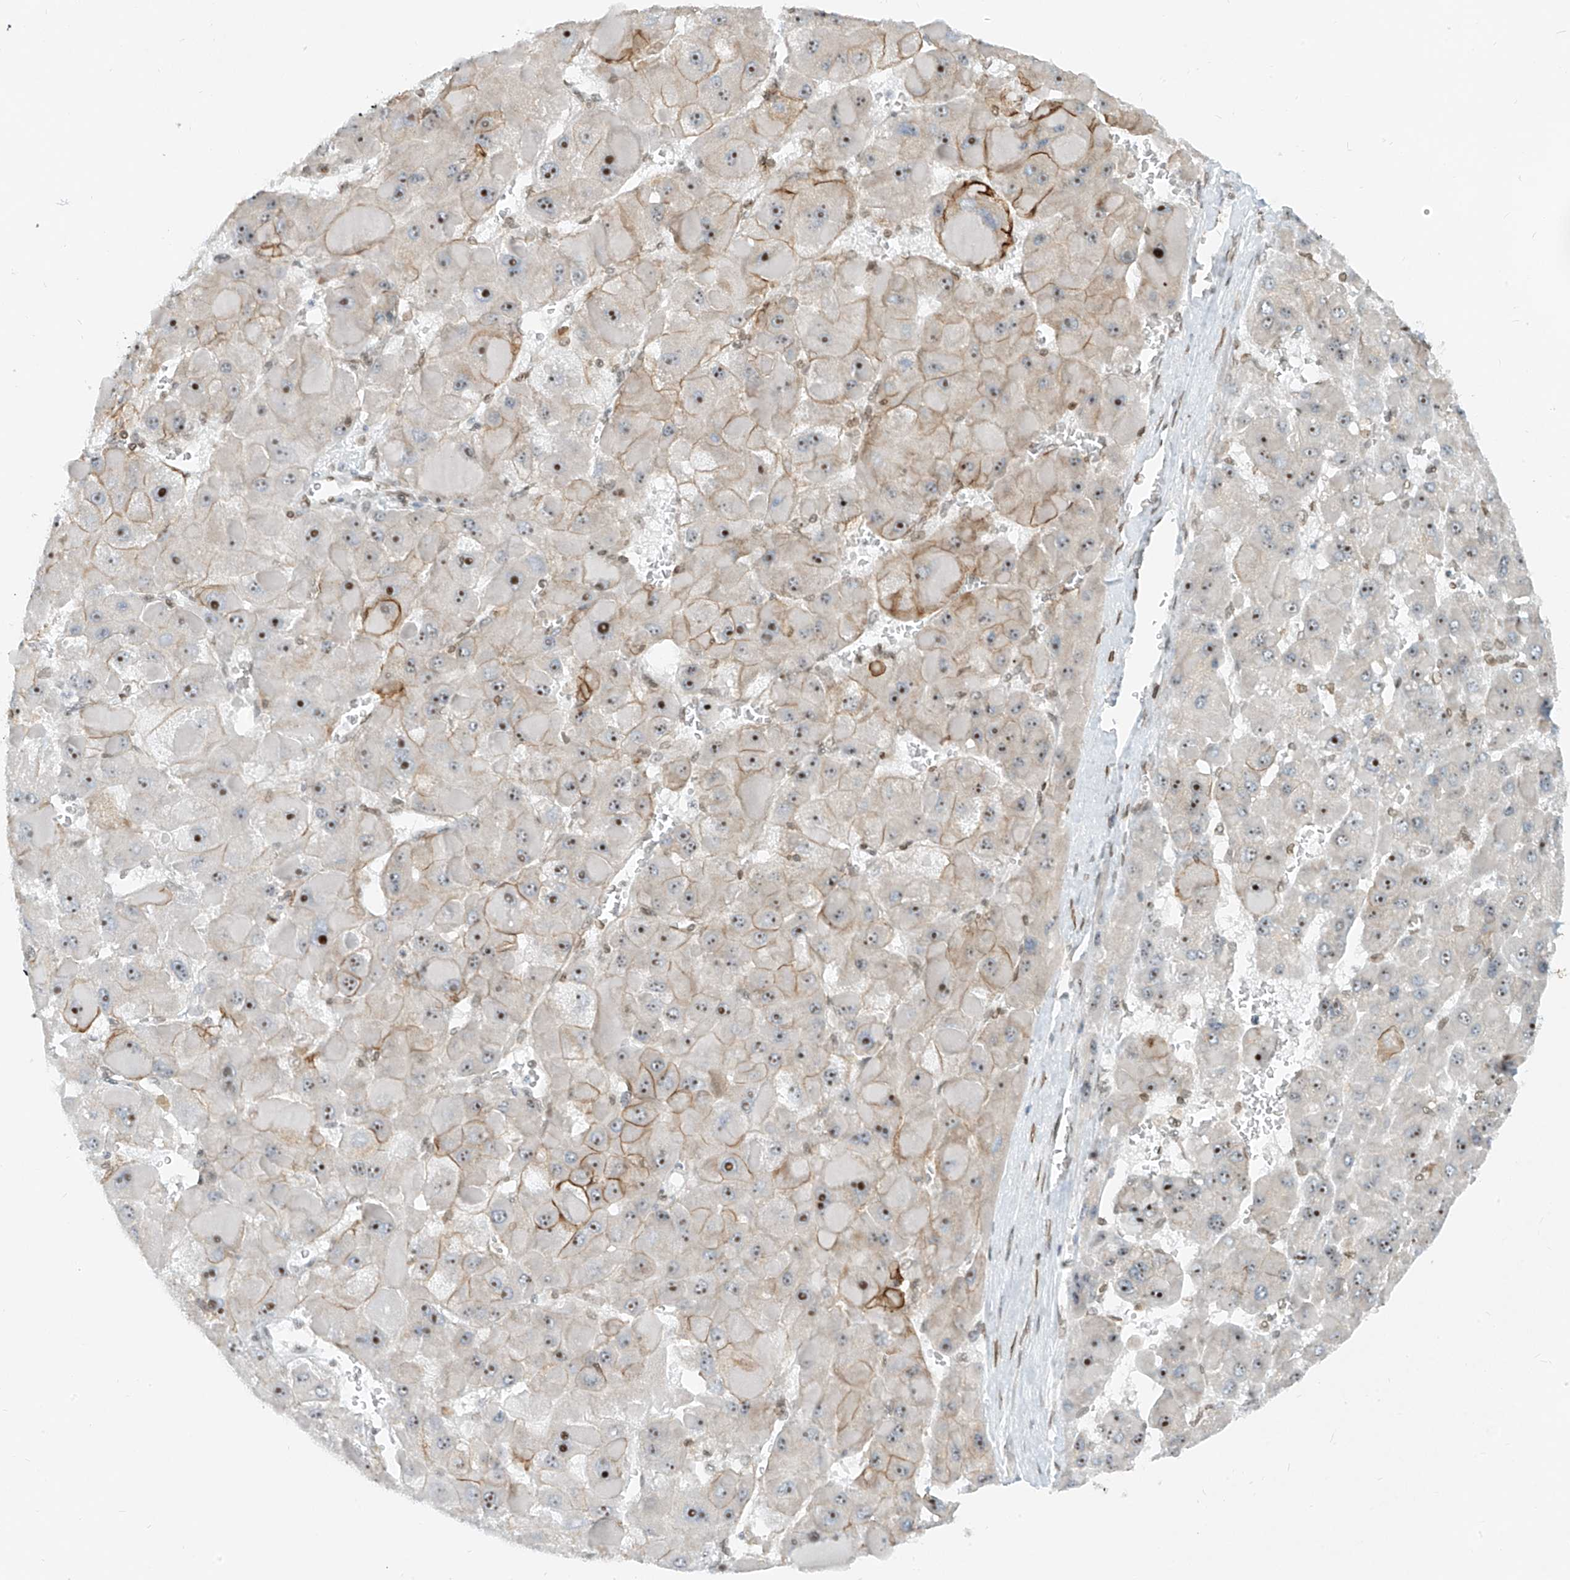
{"staining": {"intensity": "moderate", "quantity": "25%-75%", "location": "cytoplasmic/membranous,nuclear"}, "tissue": "liver cancer", "cell_type": "Tumor cells", "image_type": "cancer", "snomed": [{"axis": "morphology", "description": "Carcinoma, Hepatocellular, NOS"}, {"axis": "topography", "description": "Liver"}], "caption": "About 25%-75% of tumor cells in human hepatocellular carcinoma (liver) reveal moderate cytoplasmic/membranous and nuclear protein positivity as visualized by brown immunohistochemical staining.", "gene": "SAMD15", "patient": {"sex": "female", "age": 73}}